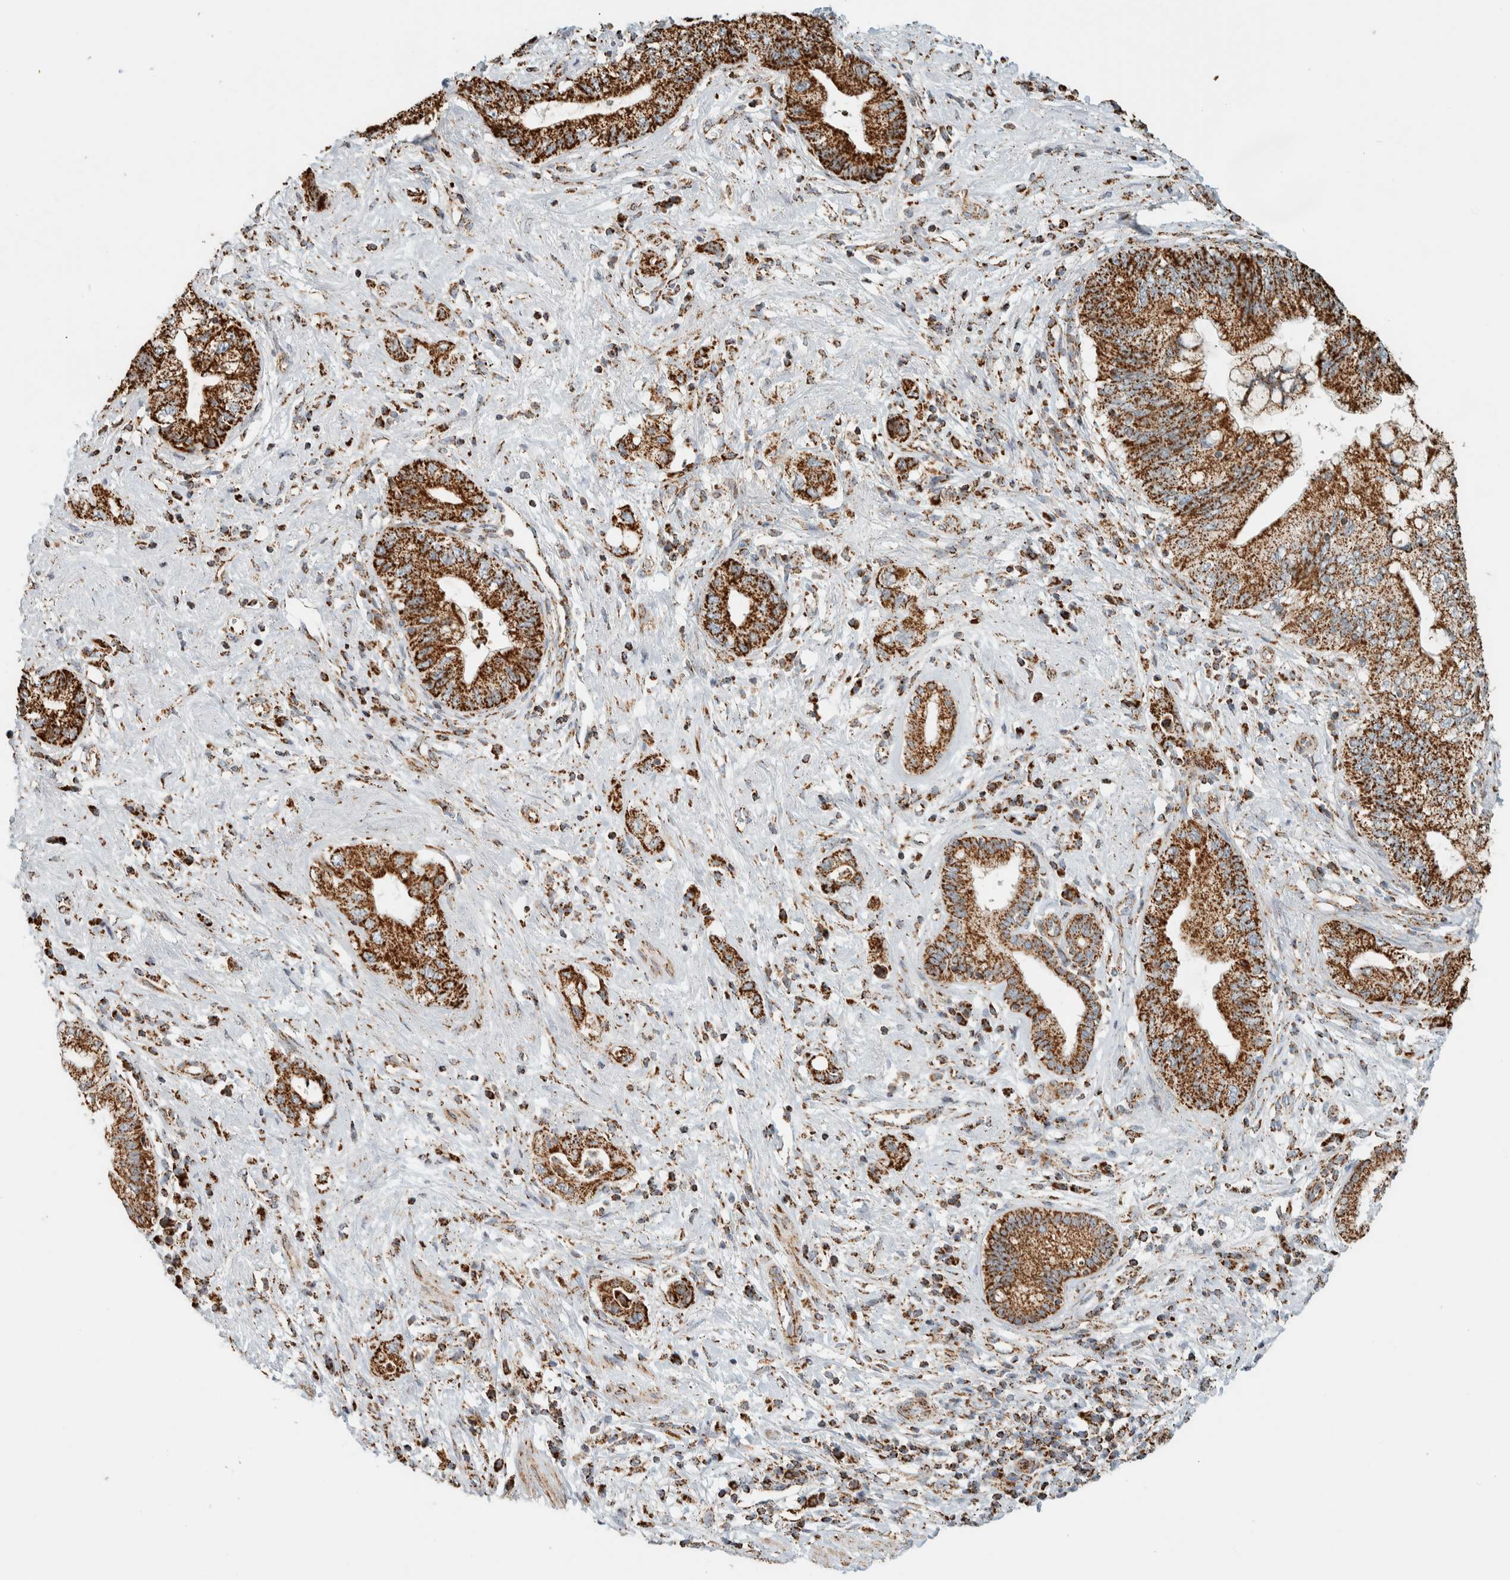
{"staining": {"intensity": "strong", "quantity": ">75%", "location": "cytoplasmic/membranous"}, "tissue": "pancreatic cancer", "cell_type": "Tumor cells", "image_type": "cancer", "snomed": [{"axis": "morphology", "description": "Adenocarcinoma, NOS"}, {"axis": "topography", "description": "Pancreas"}], "caption": "A brown stain labels strong cytoplasmic/membranous positivity of a protein in human pancreatic cancer tumor cells. (DAB IHC, brown staining for protein, blue staining for nuclei).", "gene": "ZNF454", "patient": {"sex": "female", "age": 73}}